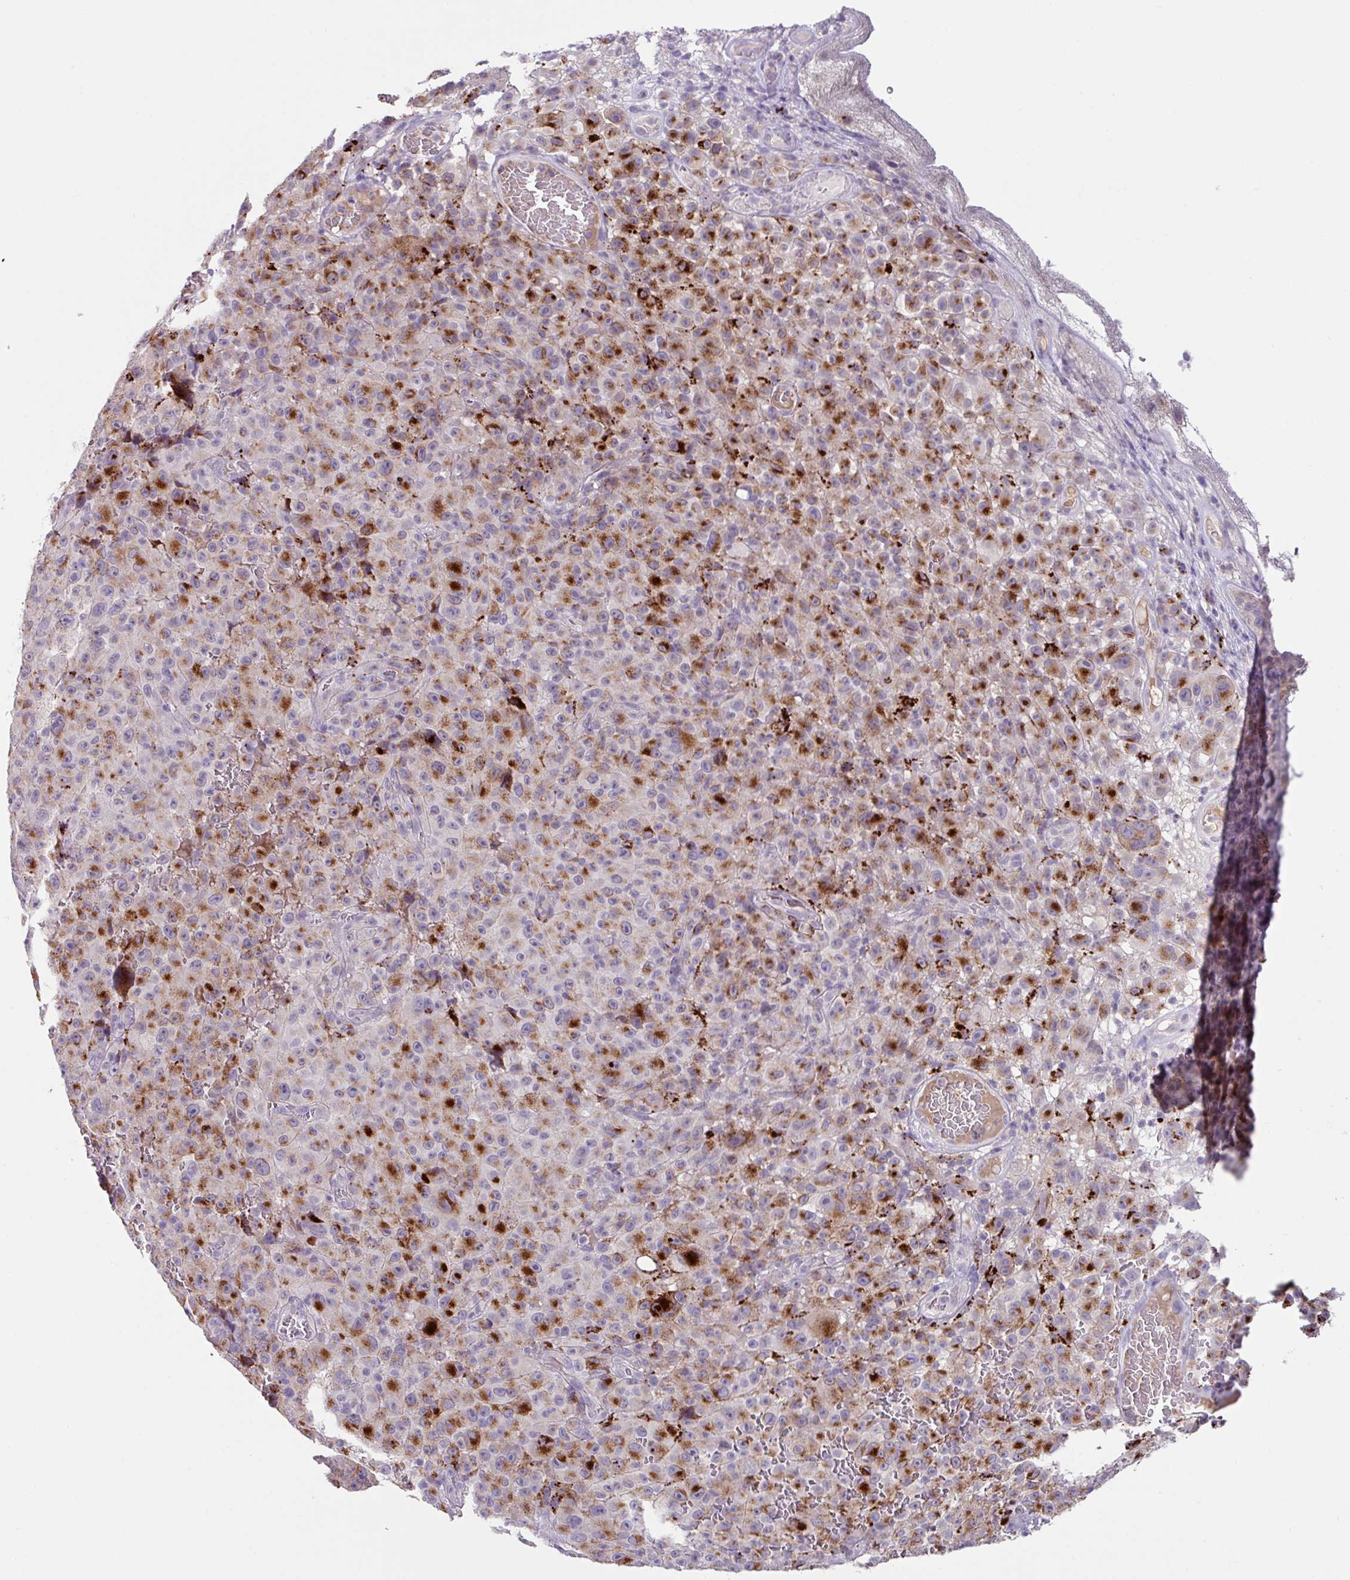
{"staining": {"intensity": "strong", "quantity": "25%-75%", "location": "cytoplasmic/membranous"}, "tissue": "melanoma", "cell_type": "Tumor cells", "image_type": "cancer", "snomed": [{"axis": "morphology", "description": "Malignant melanoma, NOS"}, {"axis": "topography", "description": "Skin"}], "caption": "Immunohistochemical staining of human malignant melanoma reveals strong cytoplasmic/membranous protein expression in approximately 25%-75% of tumor cells.", "gene": "PLEKHH3", "patient": {"sex": "female", "age": 82}}